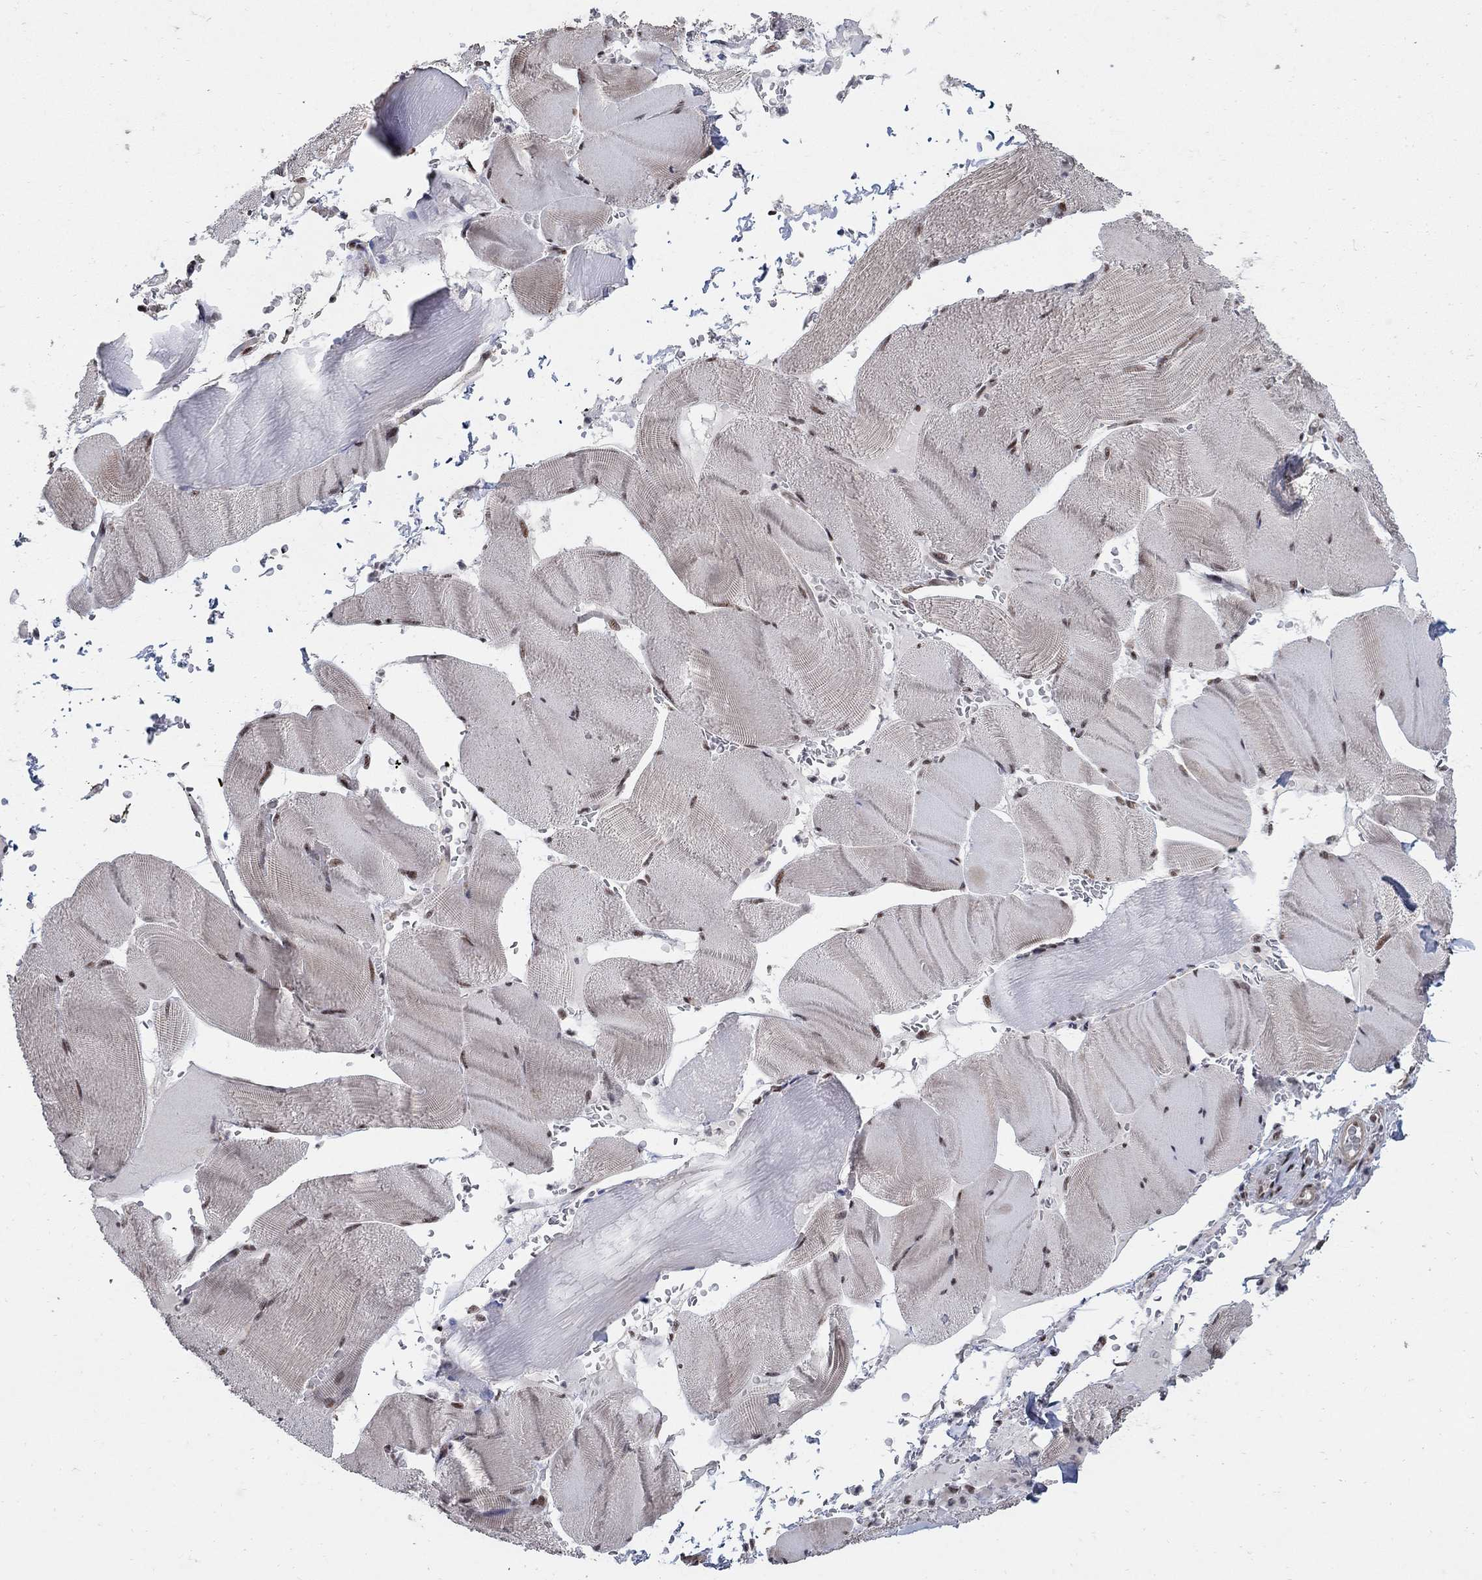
{"staining": {"intensity": "moderate", "quantity": "25%-75%", "location": "cytoplasmic/membranous,nuclear"}, "tissue": "skeletal muscle", "cell_type": "Myocytes", "image_type": "normal", "snomed": [{"axis": "morphology", "description": "Normal tissue, NOS"}, {"axis": "topography", "description": "Skeletal muscle"}], "caption": "IHC (DAB (3,3'-diaminobenzidine)) staining of normal skeletal muscle shows moderate cytoplasmic/membranous,nuclear protein staining in about 25%-75% of myocytes.", "gene": "PNISR", "patient": {"sex": "male", "age": 56}}